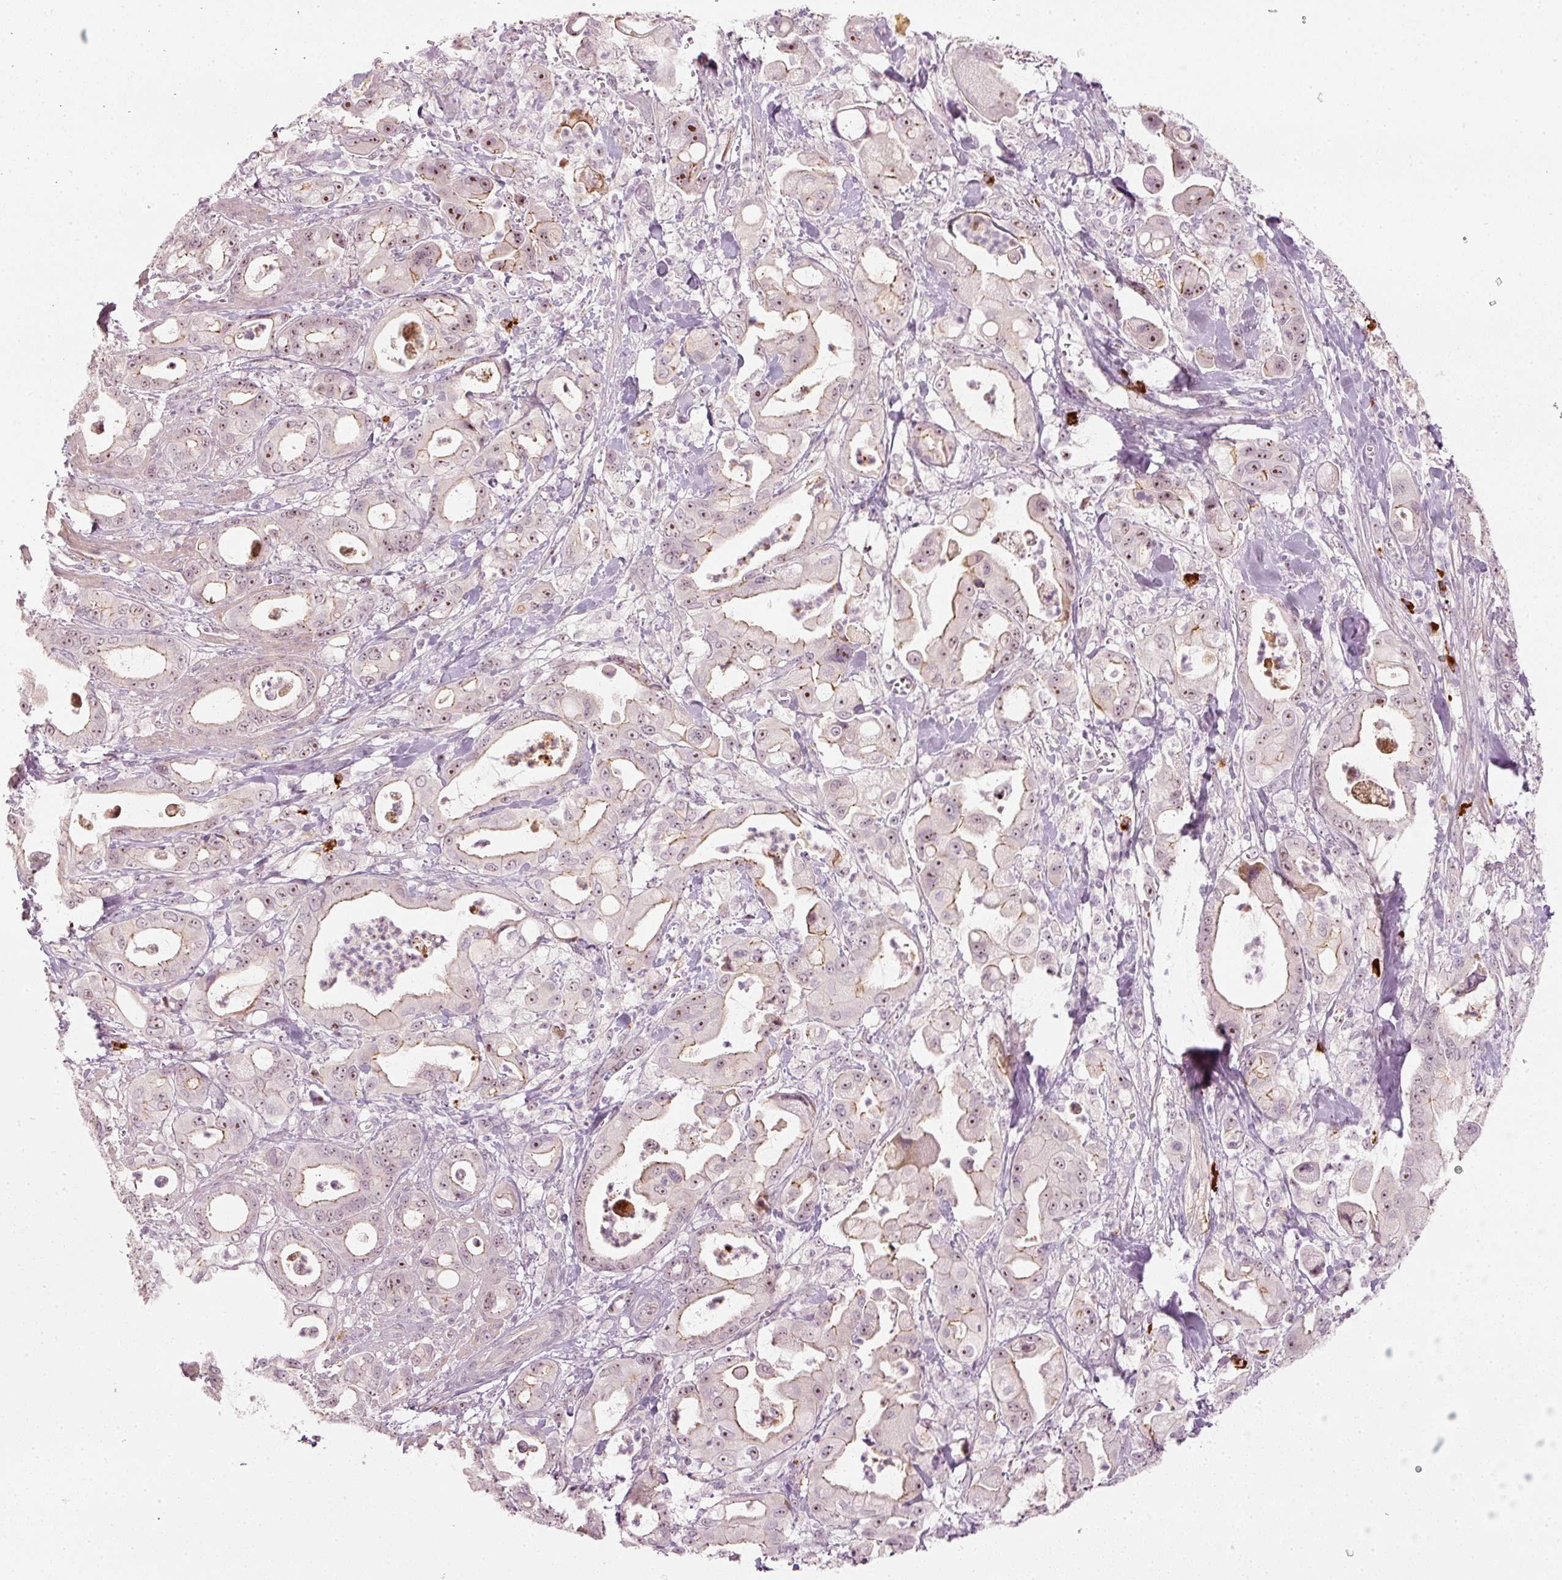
{"staining": {"intensity": "weak", "quantity": "25%-75%", "location": "nuclear"}, "tissue": "pancreatic cancer", "cell_type": "Tumor cells", "image_type": "cancer", "snomed": [{"axis": "morphology", "description": "Adenocarcinoma, NOS"}, {"axis": "topography", "description": "Pancreas"}], "caption": "A brown stain shows weak nuclear expression of a protein in human pancreatic adenocarcinoma tumor cells. The protein is stained brown, and the nuclei are stained in blue (DAB IHC with brightfield microscopy, high magnification).", "gene": "VCAM1", "patient": {"sex": "male", "age": 68}}